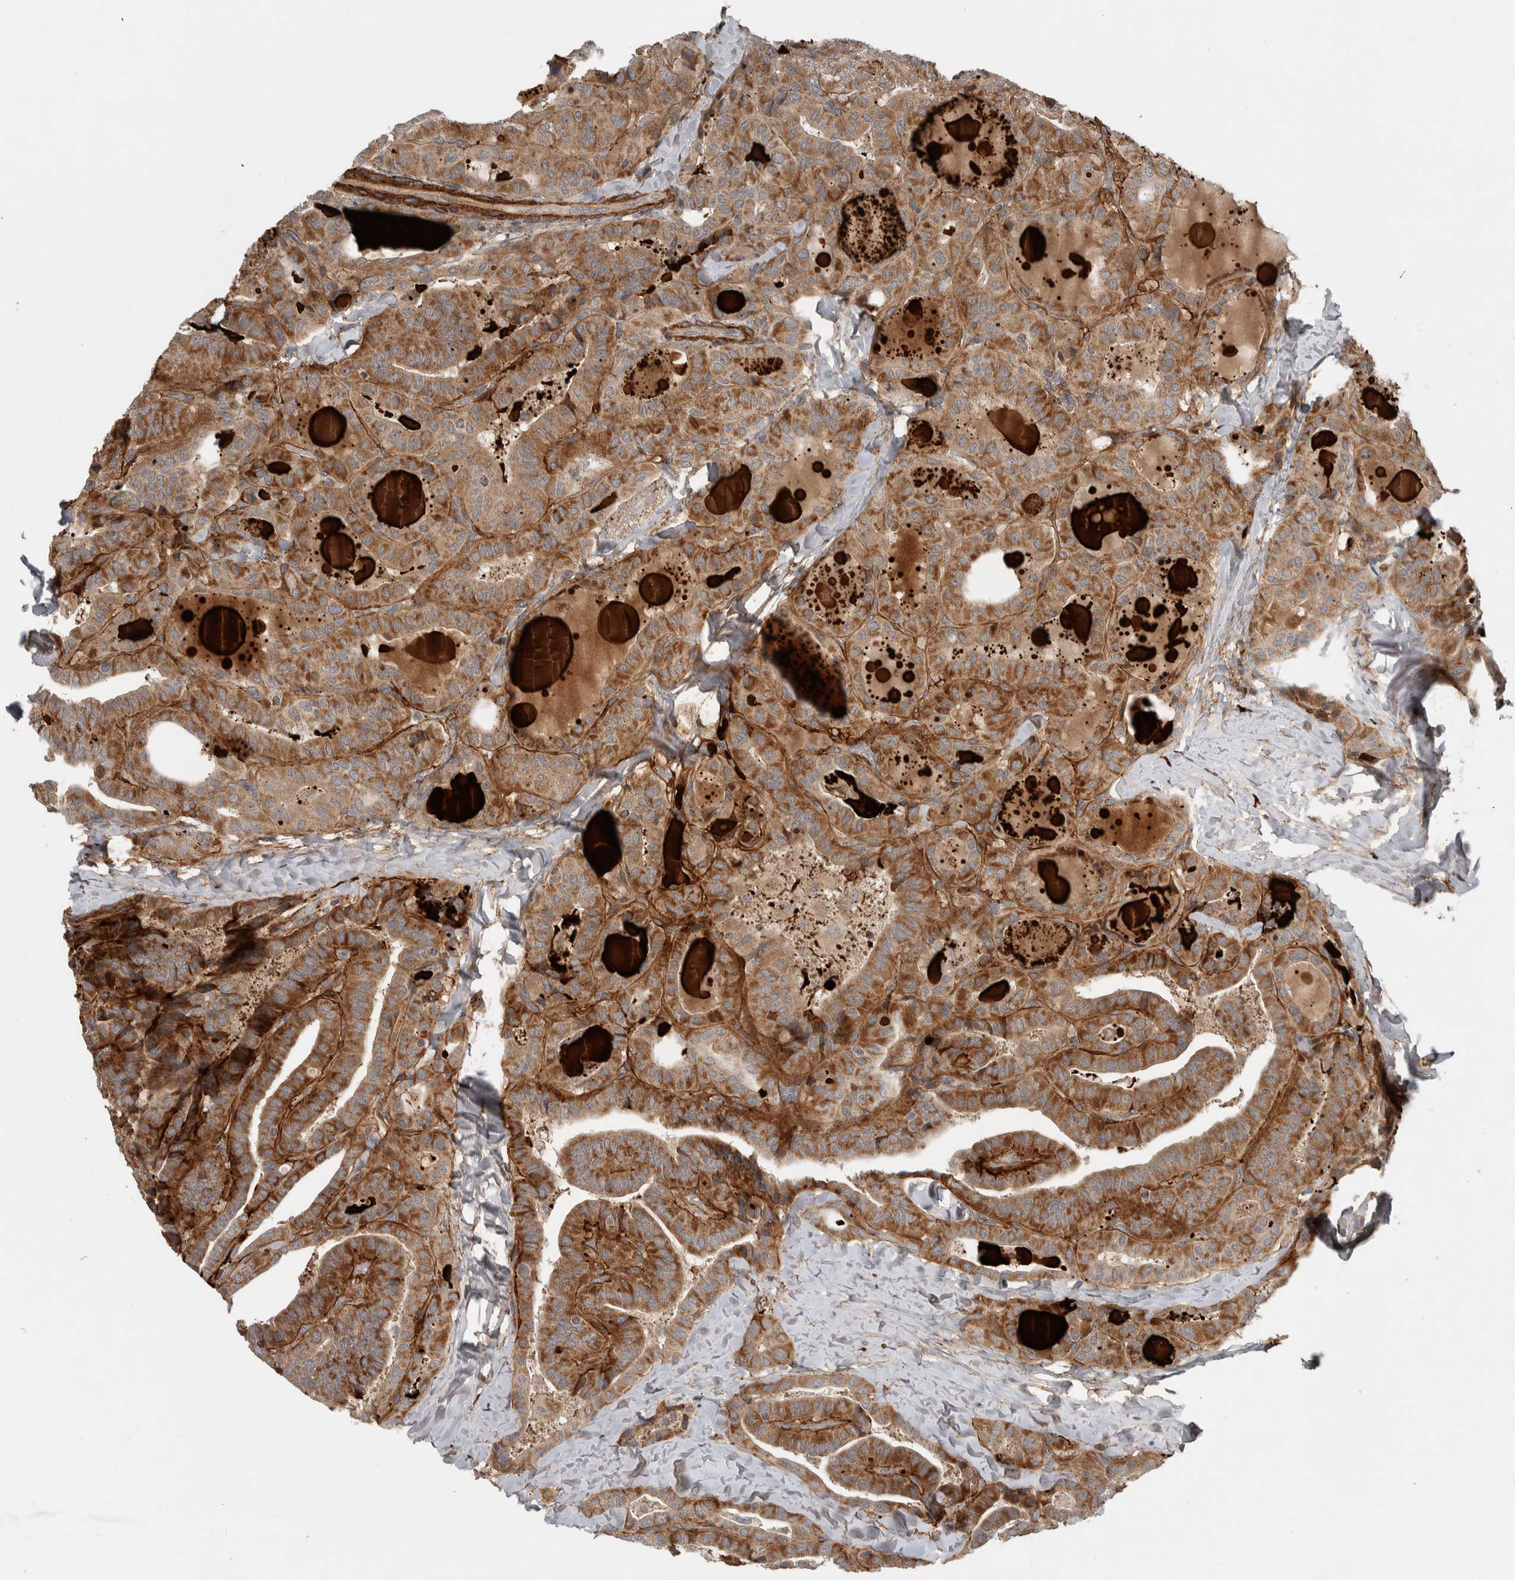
{"staining": {"intensity": "moderate", "quantity": ">75%", "location": "cytoplasmic/membranous"}, "tissue": "thyroid cancer", "cell_type": "Tumor cells", "image_type": "cancer", "snomed": [{"axis": "morphology", "description": "Papillary adenocarcinoma, NOS"}, {"axis": "topography", "description": "Thyroid gland"}], "caption": "Brown immunohistochemical staining in thyroid papillary adenocarcinoma shows moderate cytoplasmic/membranous staining in about >75% of tumor cells. The staining is performed using DAB (3,3'-diaminobenzidine) brown chromogen to label protein expression. The nuclei are counter-stained blue using hematoxylin.", "gene": "LBHD1", "patient": {"sex": "male", "age": 77}}